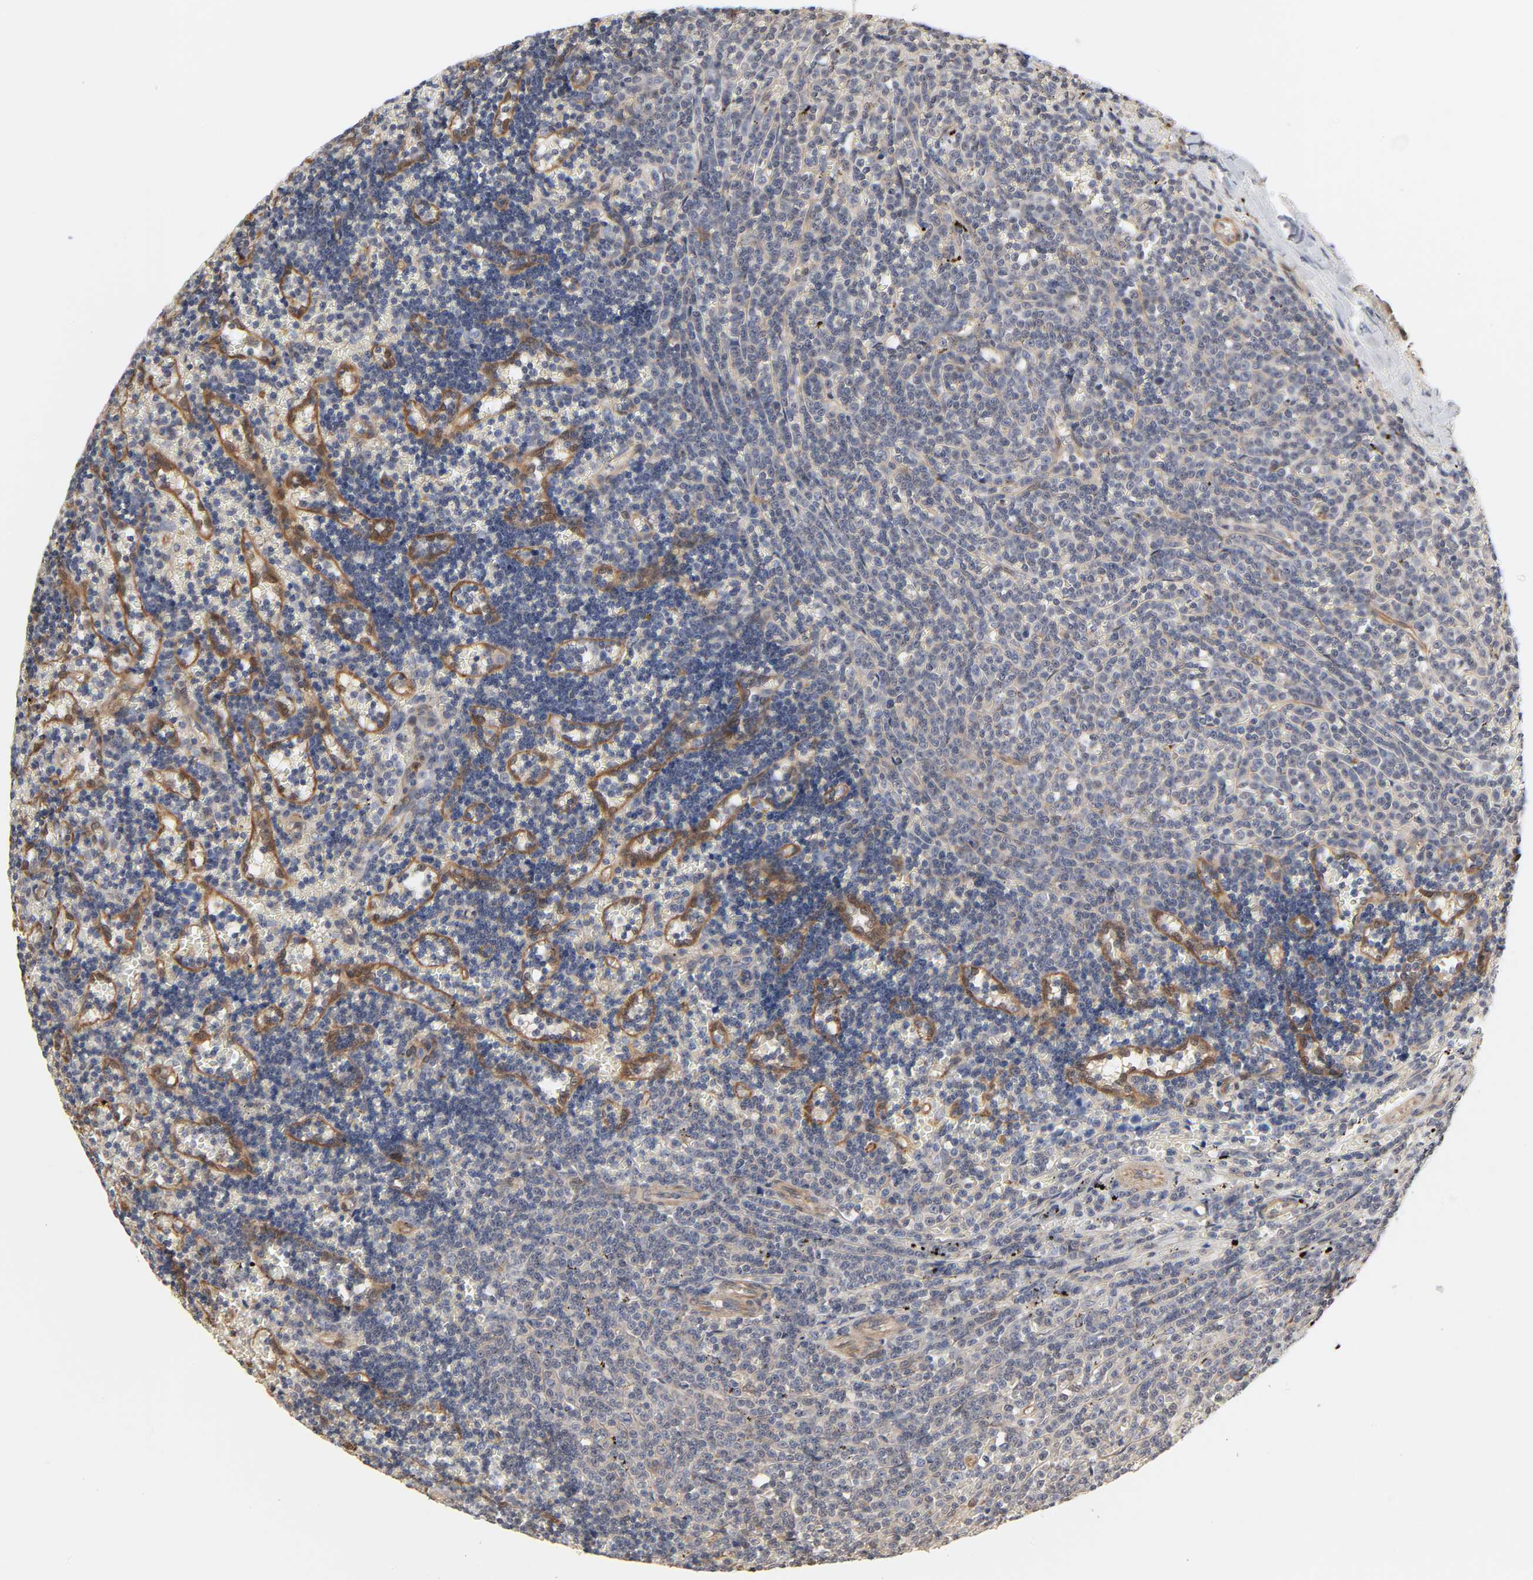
{"staining": {"intensity": "negative", "quantity": "none", "location": "none"}, "tissue": "lymphoma", "cell_type": "Tumor cells", "image_type": "cancer", "snomed": [{"axis": "morphology", "description": "Malignant lymphoma, non-Hodgkin's type, Low grade"}, {"axis": "topography", "description": "Spleen"}], "caption": "DAB immunohistochemical staining of human malignant lymphoma, non-Hodgkin's type (low-grade) exhibits no significant staining in tumor cells. (DAB (3,3'-diaminobenzidine) IHC with hematoxylin counter stain).", "gene": "NDRG2", "patient": {"sex": "male", "age": 60}}